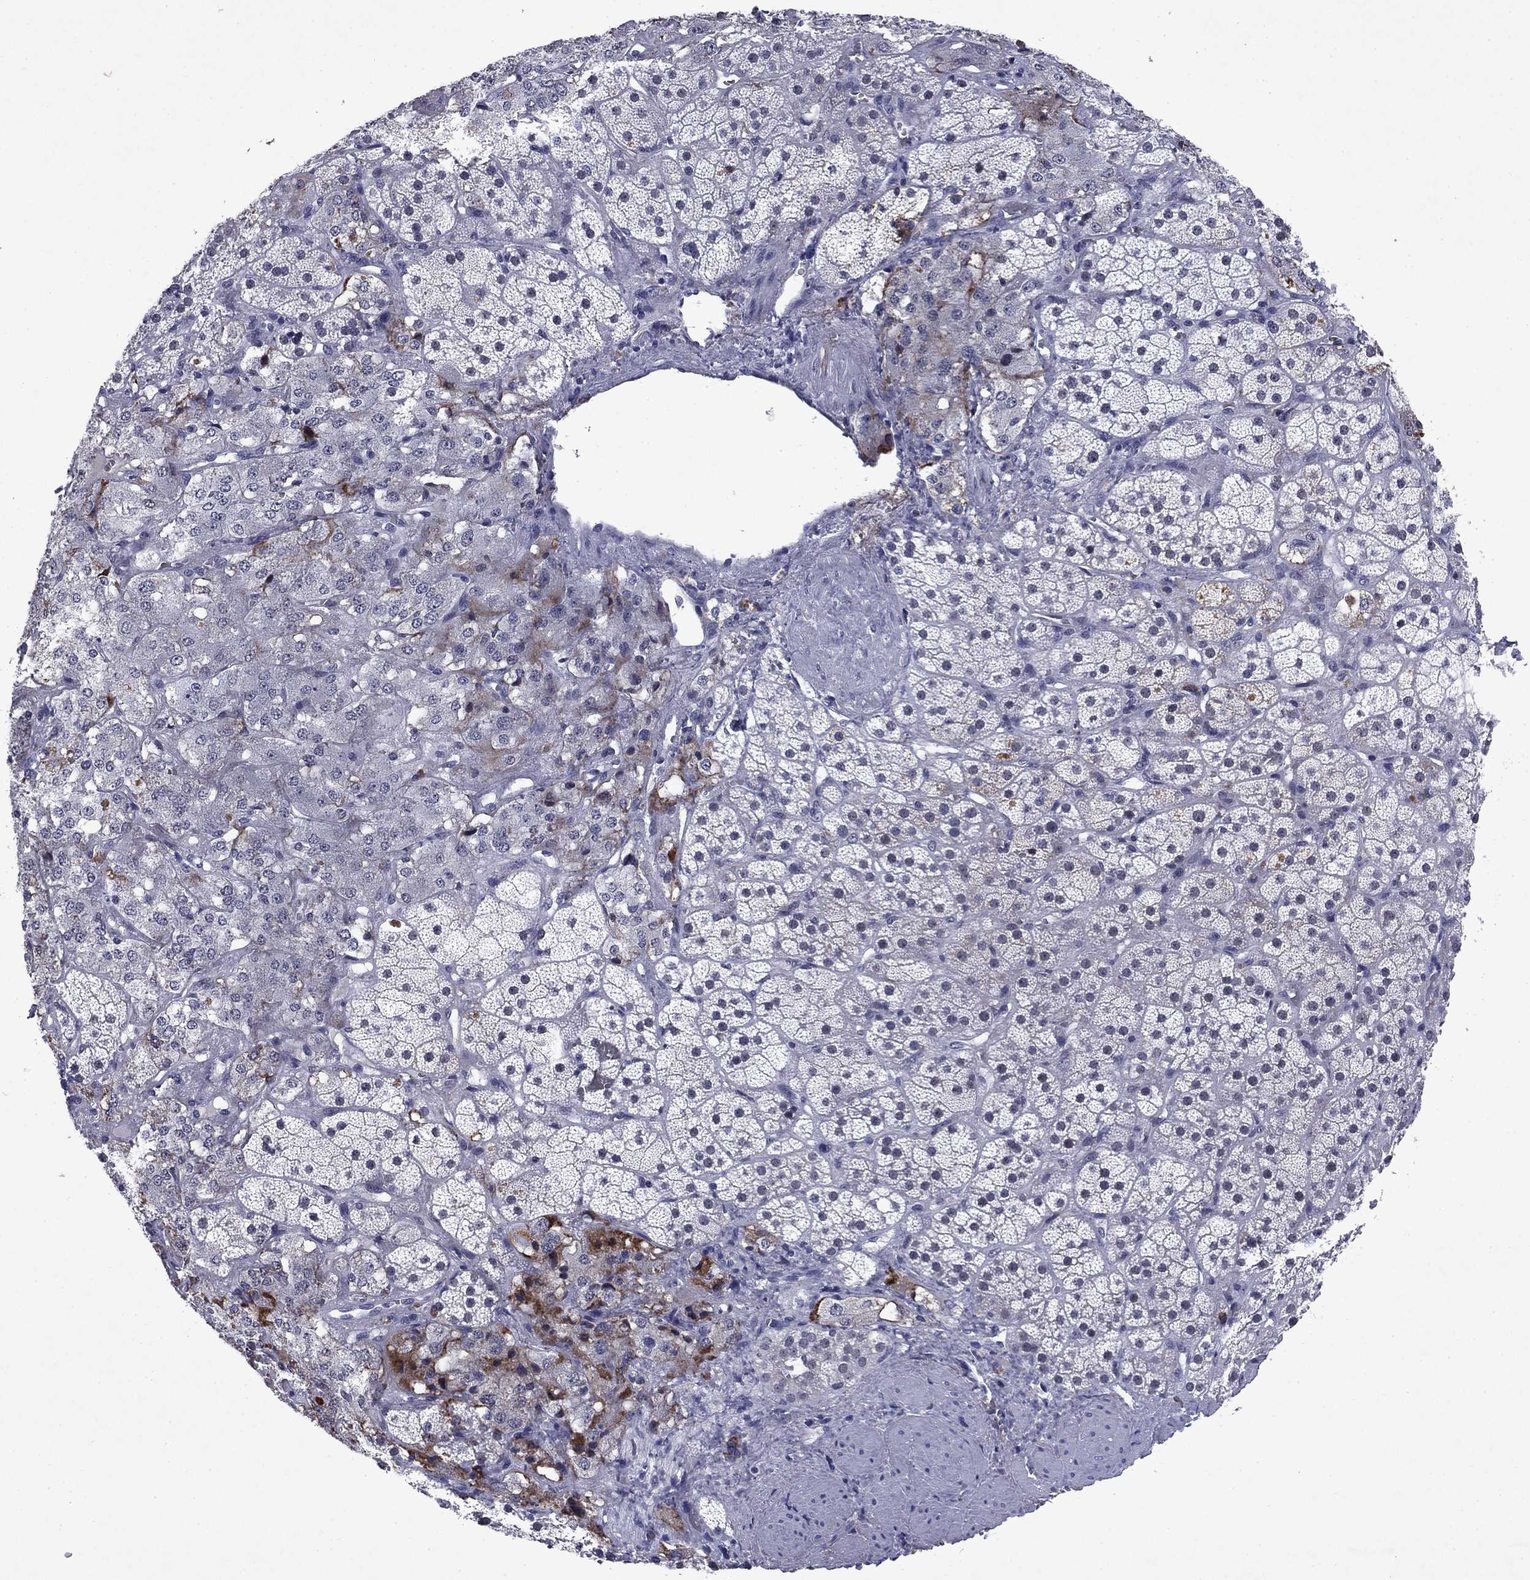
{"staining": {"intensity": "strong", "quantity": "<25%", "location": "cytoplasmic/membranous"}, "tissue": "adrenal gland", "cell_type": "Glandular cells", "image_type": "normal", "snomed": [{"axis": "morphology", "description": "Normal tissue, NOS"}, {"axis": "topography", "description": "Adrenal gland"}], "caption": "Immunohistochemical staining of unremarkable human adrenal gland demonstrates strong cytoplasmic/membranous protein positivity in about <25% of glandular cells. The staining was performed using DAB (3,3'-diaminobenzidine), with brown indicating positive protein expression. Nuclei are stained blue with hematoxylin.", "gene": "ECM1", "patient": {"sex": "male", "age": 57}}